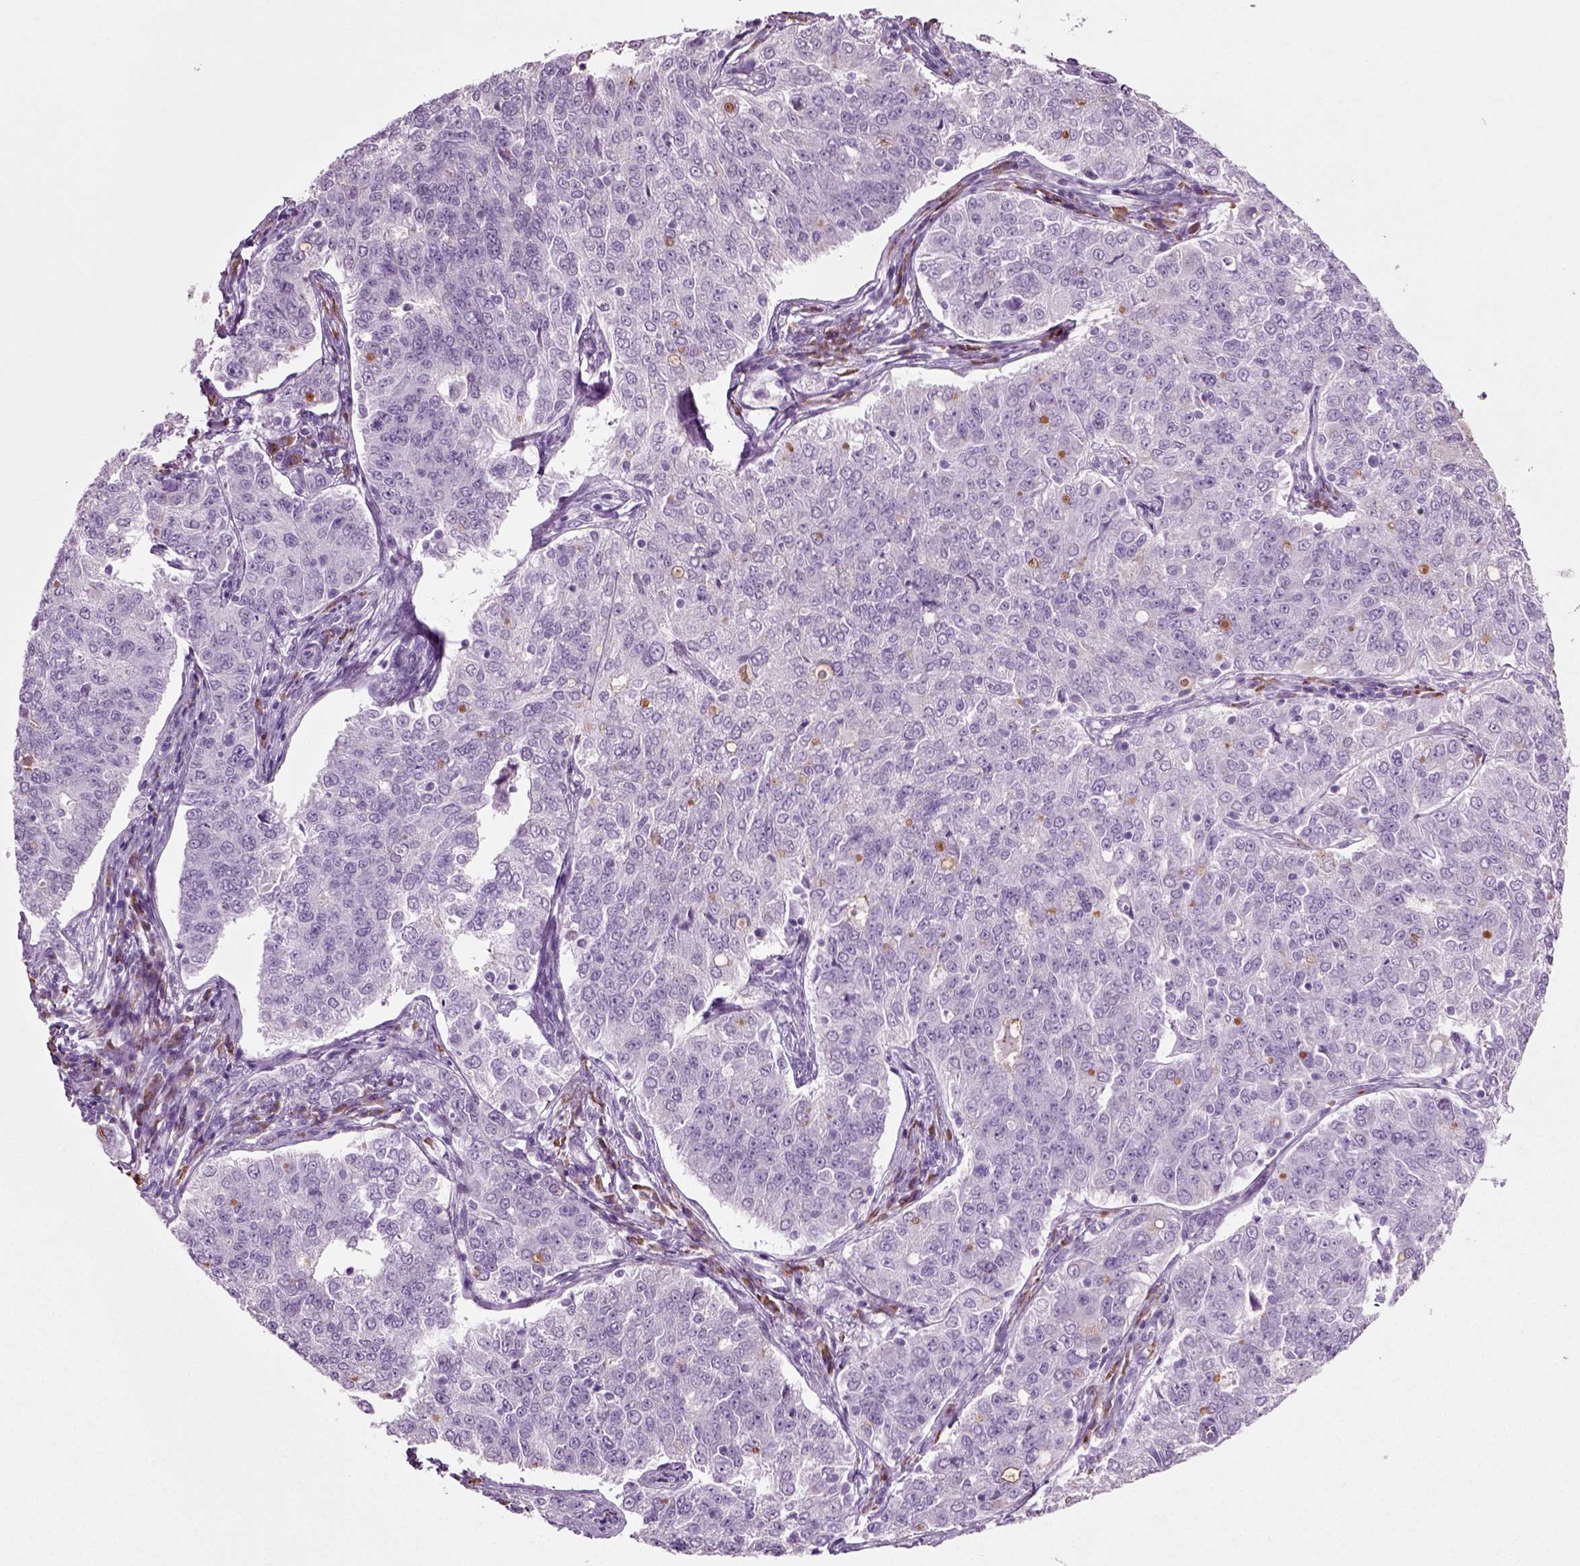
{"staining": {"intensity": "weak", "quantity": "<25%", "location": "cytoplasmic/membranous"}, "tissue": "endometrial cancer", "cell_type": "Tumor cells", "image_type": "cancer", "snomed": [{"axis": "morphology", "description": "Adenocarcinoma, NOS"}, {"axis": "topography", "description": "Endometrium"}], "caption": "Image shows no significant protein positivity in tumor cells of endometrial cancer (adenocarcinoma).", "gene": "SLC26A8", "patient": {"sex": "female", "age": 43}}